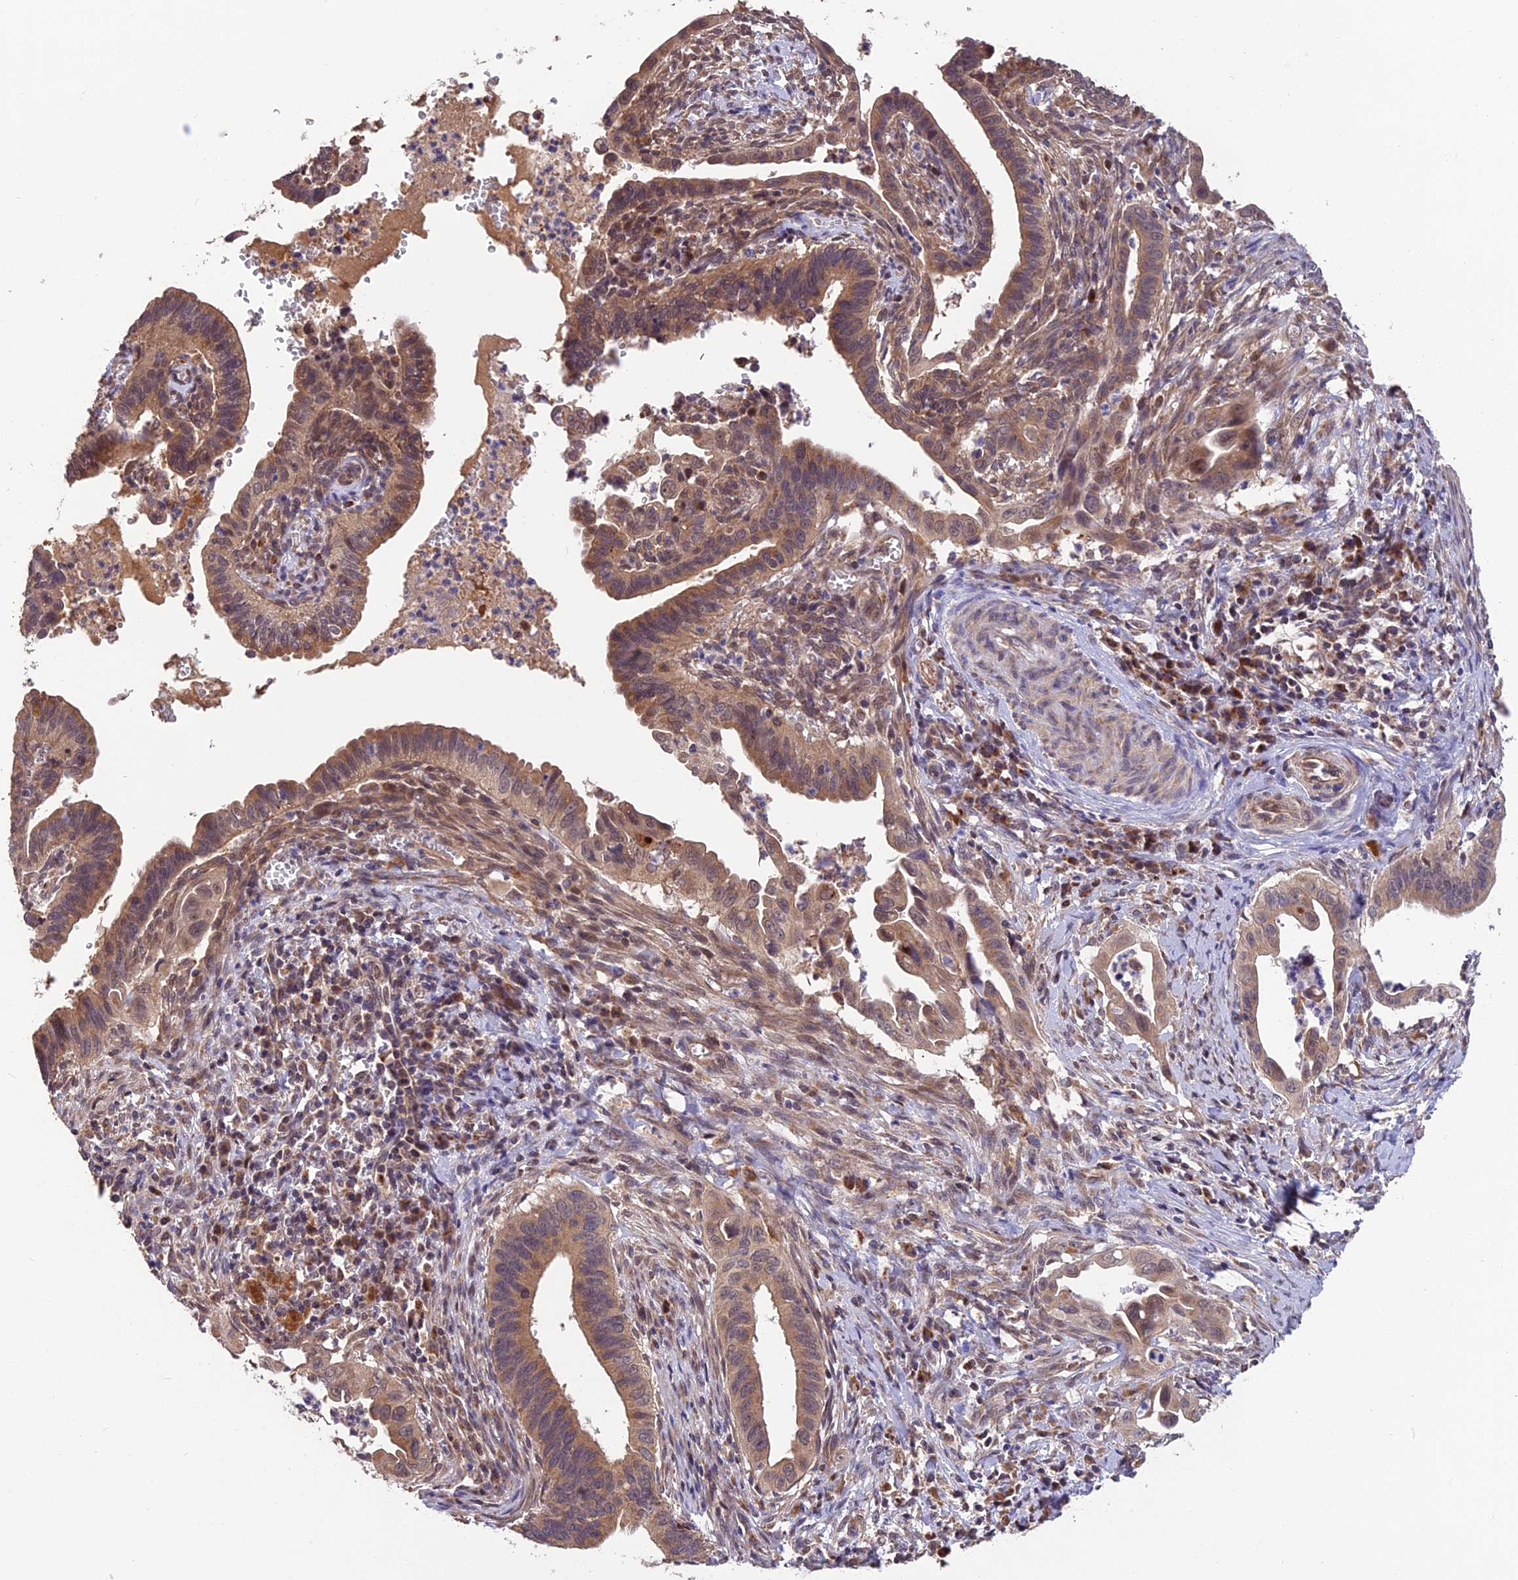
{"staining": {"intensity": "moderate", "quantity": ">75%", "location": "cytoplasmic/membranous"}, "tissue": "cervical cancer", "cell_type": "Tumor cells", "image_type": "cancer", "snomed": [{"axis": "morphology", "description": "Adenocarcinoma, NOS"}, {"axis": "topography", "description": "Cervix"}], "caption": "The immunohistochemical stain labels moderate cytoplasmic/membranous positivity in tumor cells of cervical cancer tissue. (IHC, brightfield microscopy, high magnification).", "gene": "MNS1", "patient": {"sex": "female", "age": 42}}